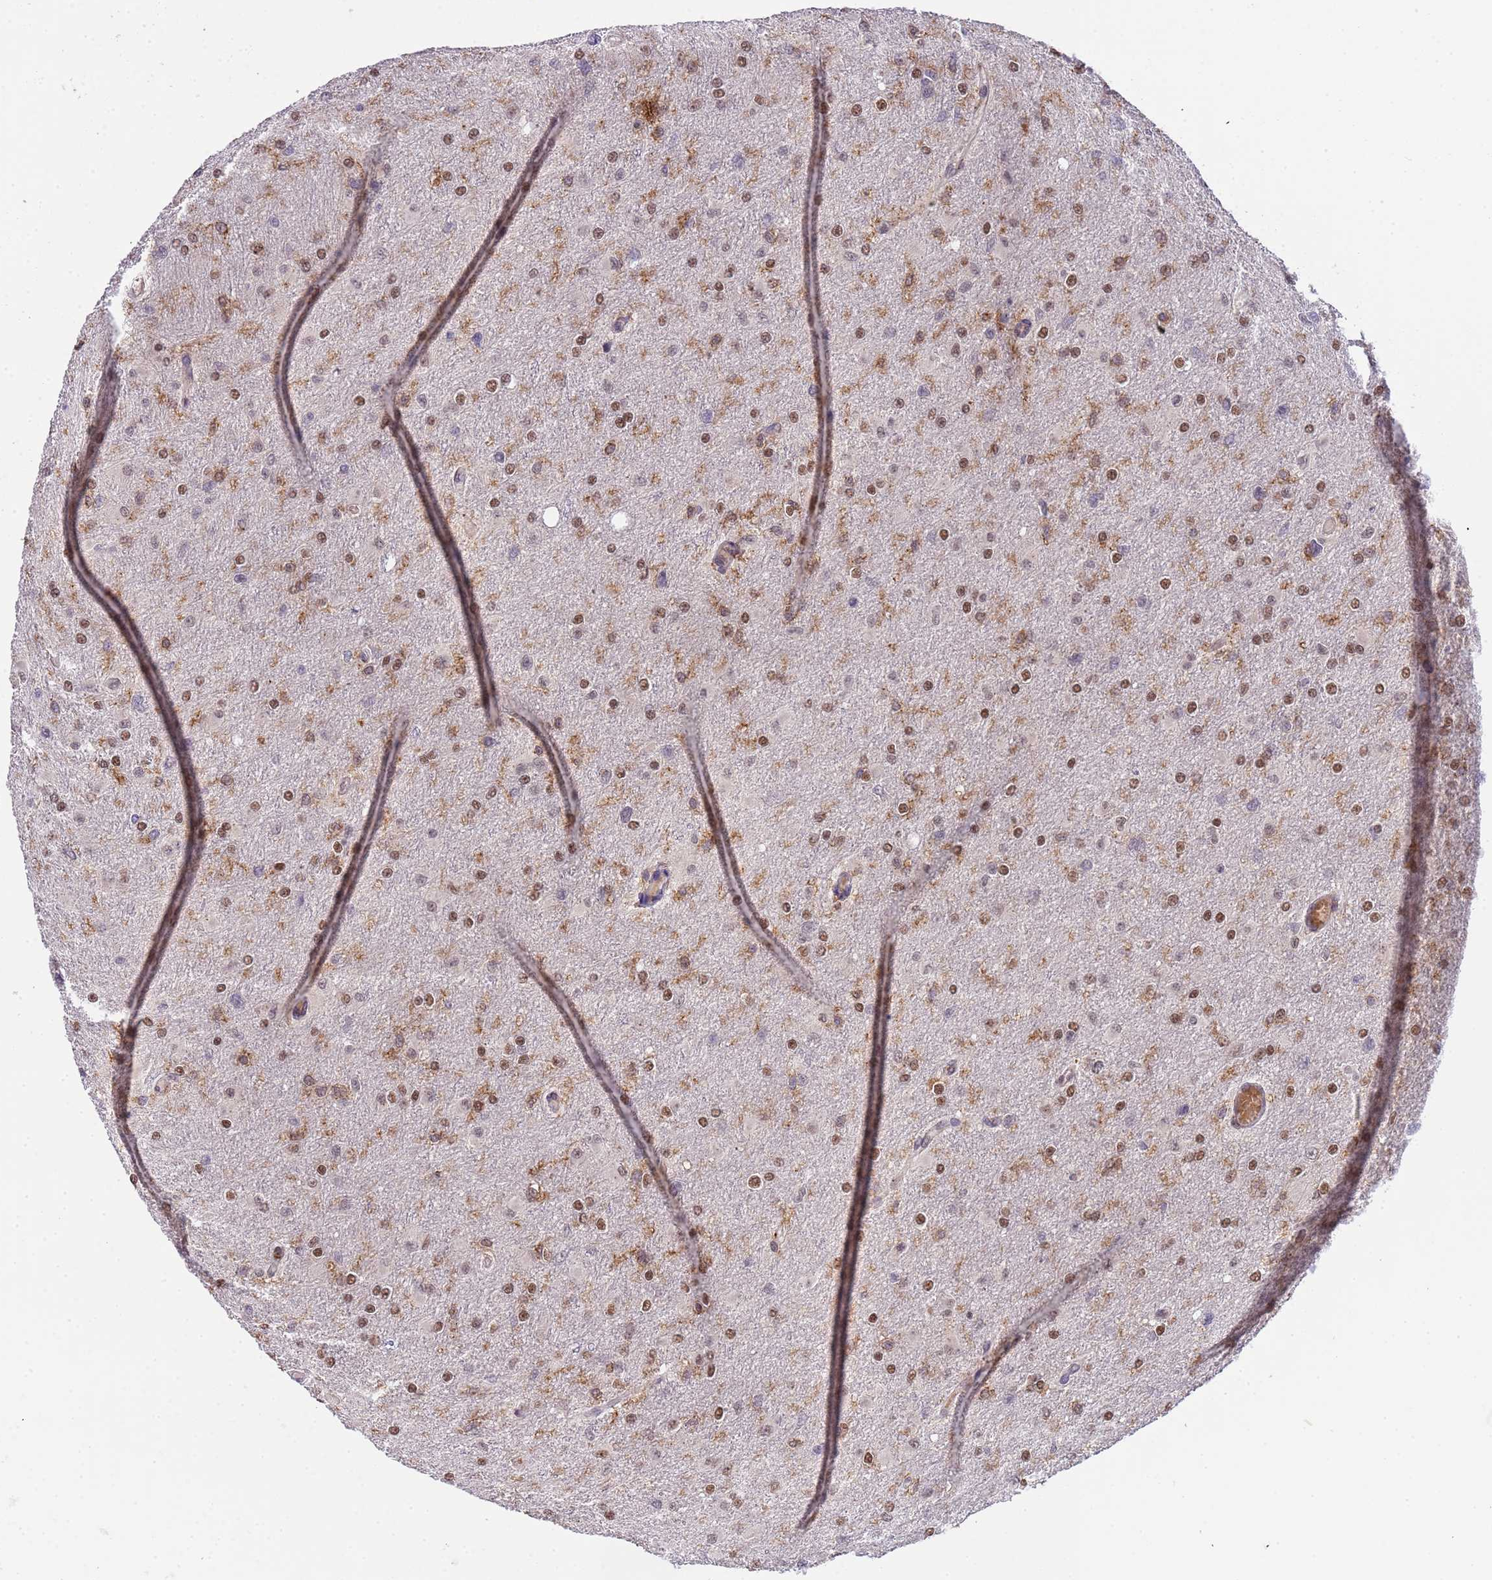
{"staining": {"intensity": "moderate", "quantity": "25%-75%", "location": "nuclear"}, "tissue": "glioma", "cell_type": "Tumor cells", "image_type": "cancer", "snomed": [{"axis": "morphology", "description": "Glioma, malignant, High grade"}, {"axis": "topography", "description": "Cerebral cortex"}], "caption": "The photomicrograph shows staining of high-grade glioma (malignant), revealing moderate nuclear protein expression (brown color) within tumor cells.", "gene": "CD53", "patient": {"sex": "female", "age": 36}}